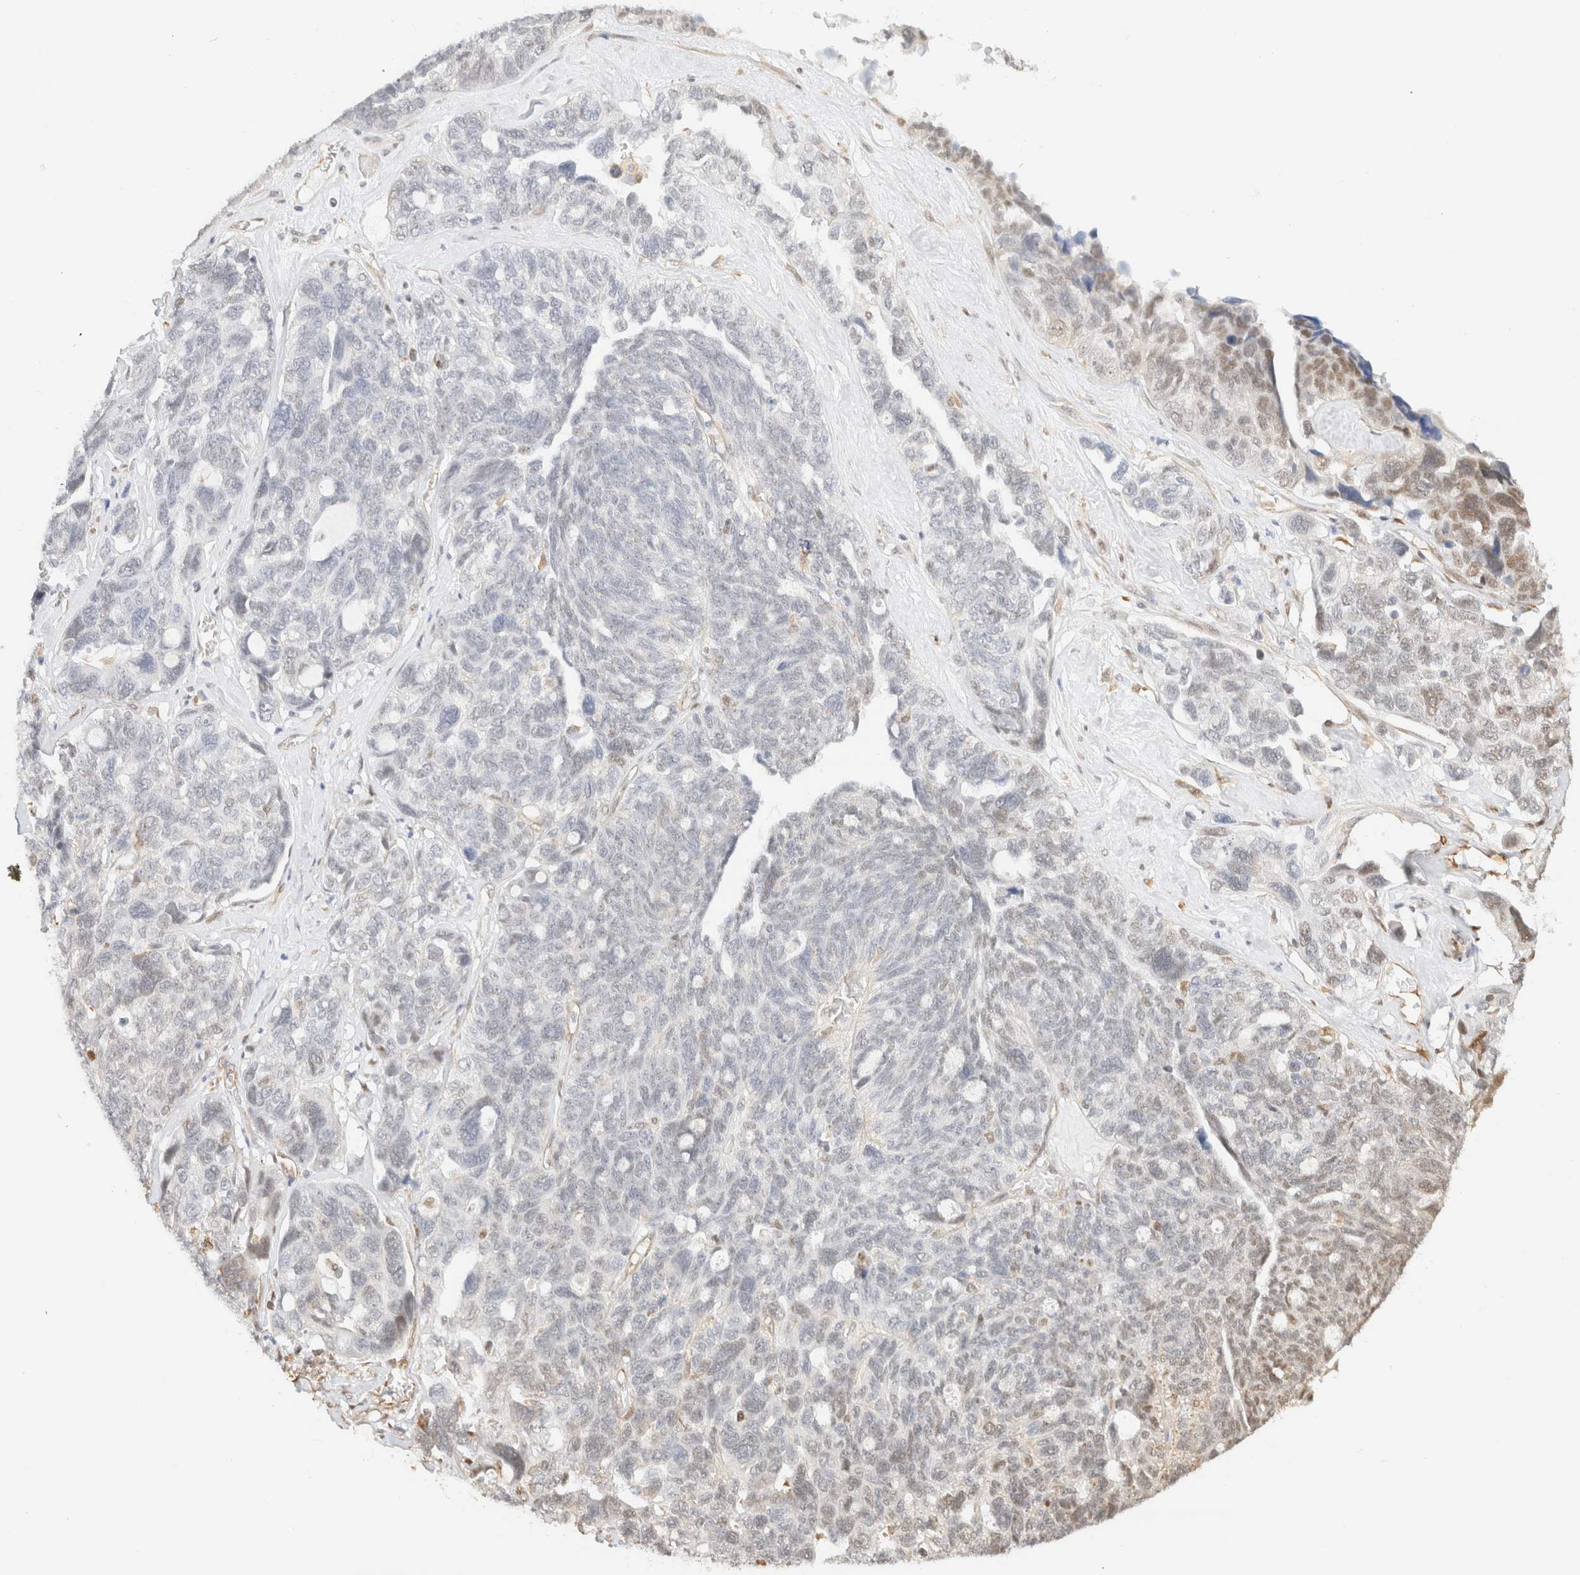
{"staining": {"intensity": "weak", "quantity": "<25%", "location": "nuclear"}, "tissue": "ovarian cancer", "cell_type": "Tumor cells", "image_type": "cancer", "snomed": [{"axis": "morphology", "description": "Cystadenocarcinoma, serous, NOS"}, {"axis": "topography", "description": "Ovary"}], "caption": "This is an immunohistochemistry histopathology image of serous cystadenocarcinoma (ovarian). There is no expression in tumor cells.", "gene": "ARID5A", "patient": {"sex": "female", "age": 79}}